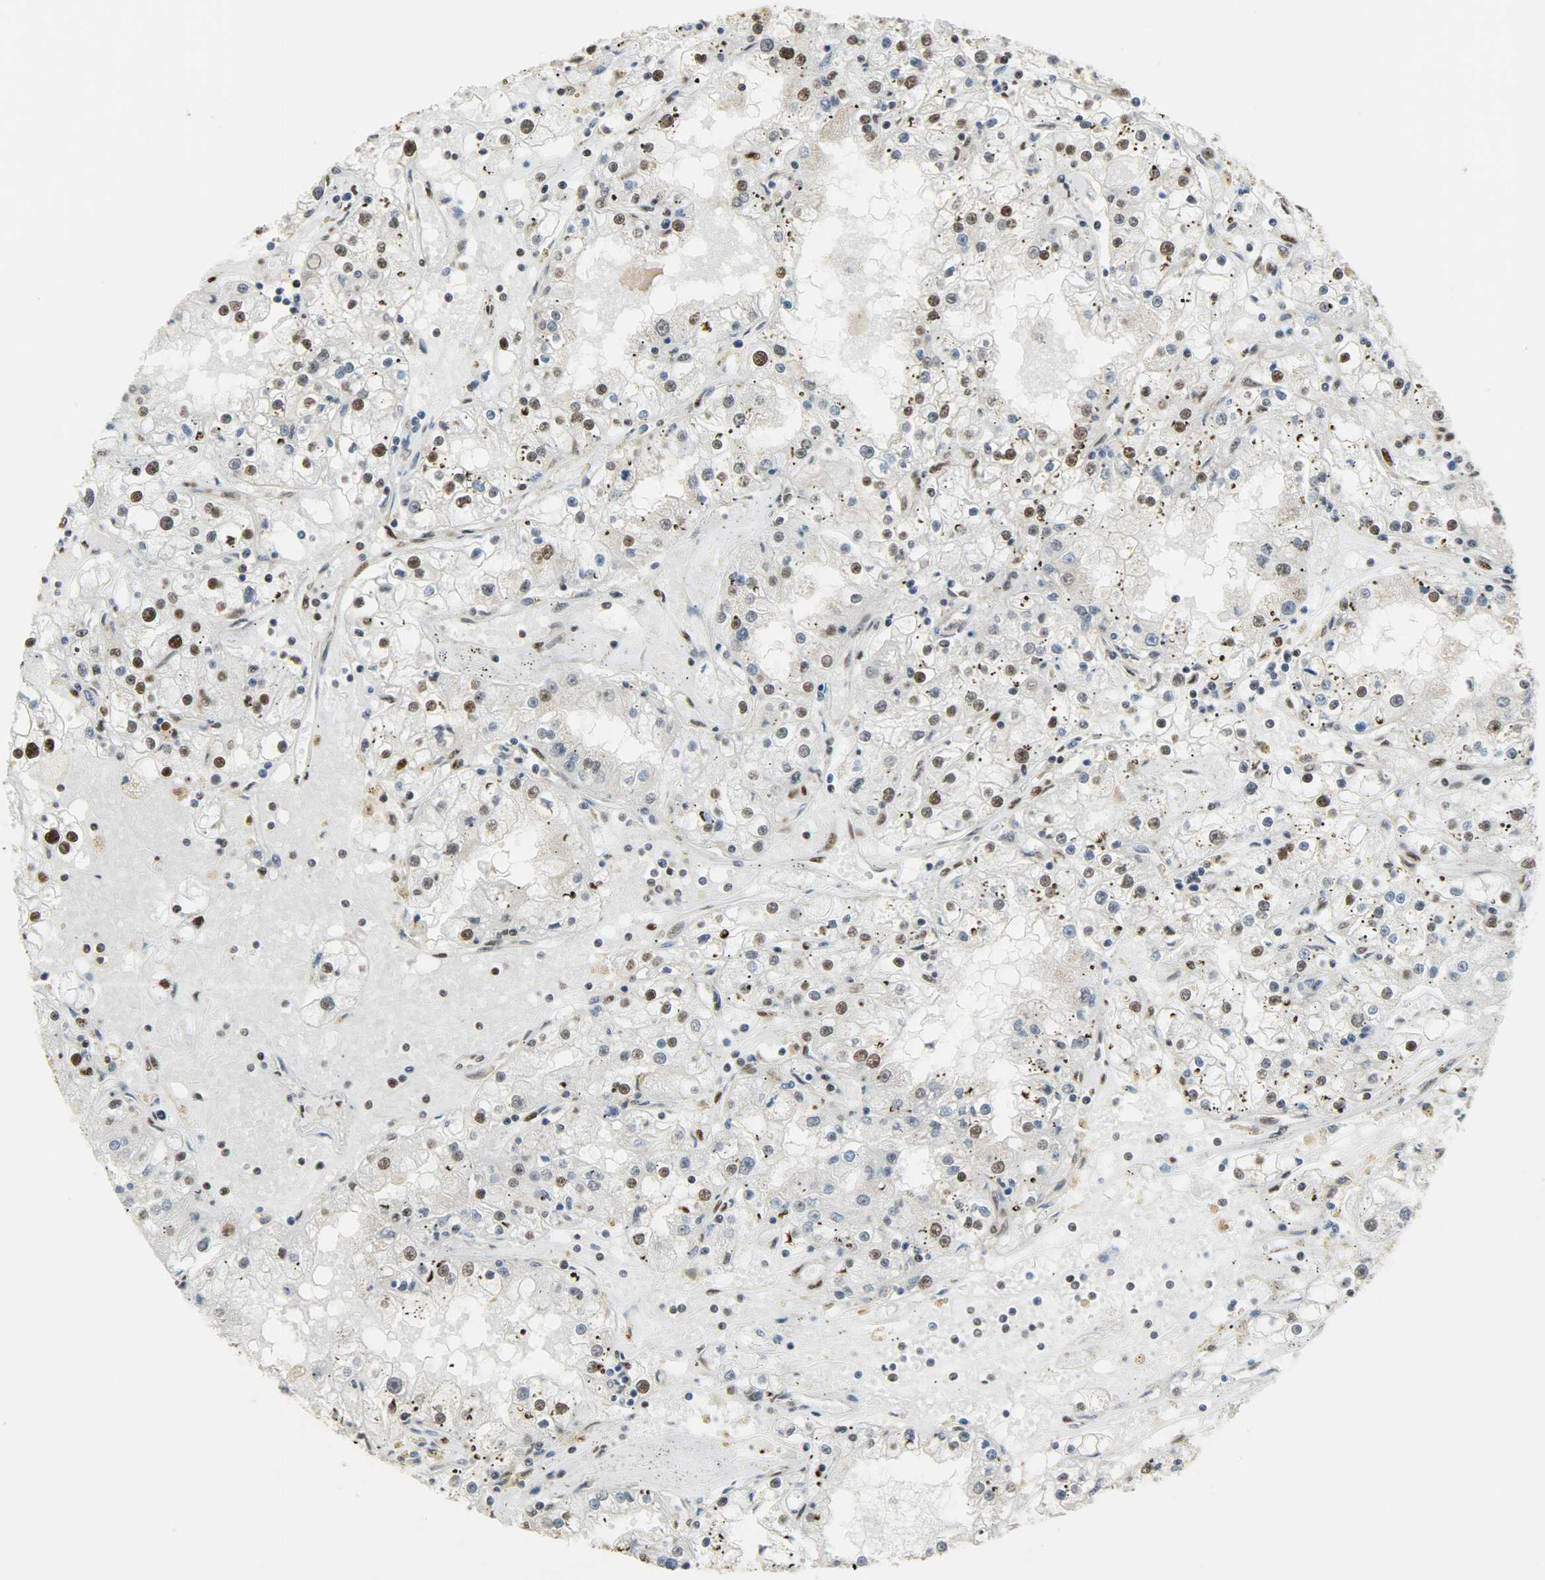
{"staining": {"intensity": "moderate", "quantity": "25%-75%", "location": "nuclear"}, "tissue": "renal cancer", "cell_type": "Tumor cells", "image_type": "cancer", "snomed": [{"axis": "morphology", "description": "Adenocarcinoma, NOS"}, {"axis": "topography", "description": "Kidney"}], "caption": "The micrograph demonstrates a brown stain indicating the presence of a protein in the nuclear of tumor cells in renal adenocarcinoma. (IHC, brightfield microscopy, high magnification).", "gene": "SSB", "patient": {"sex": "male", "age": 56}}